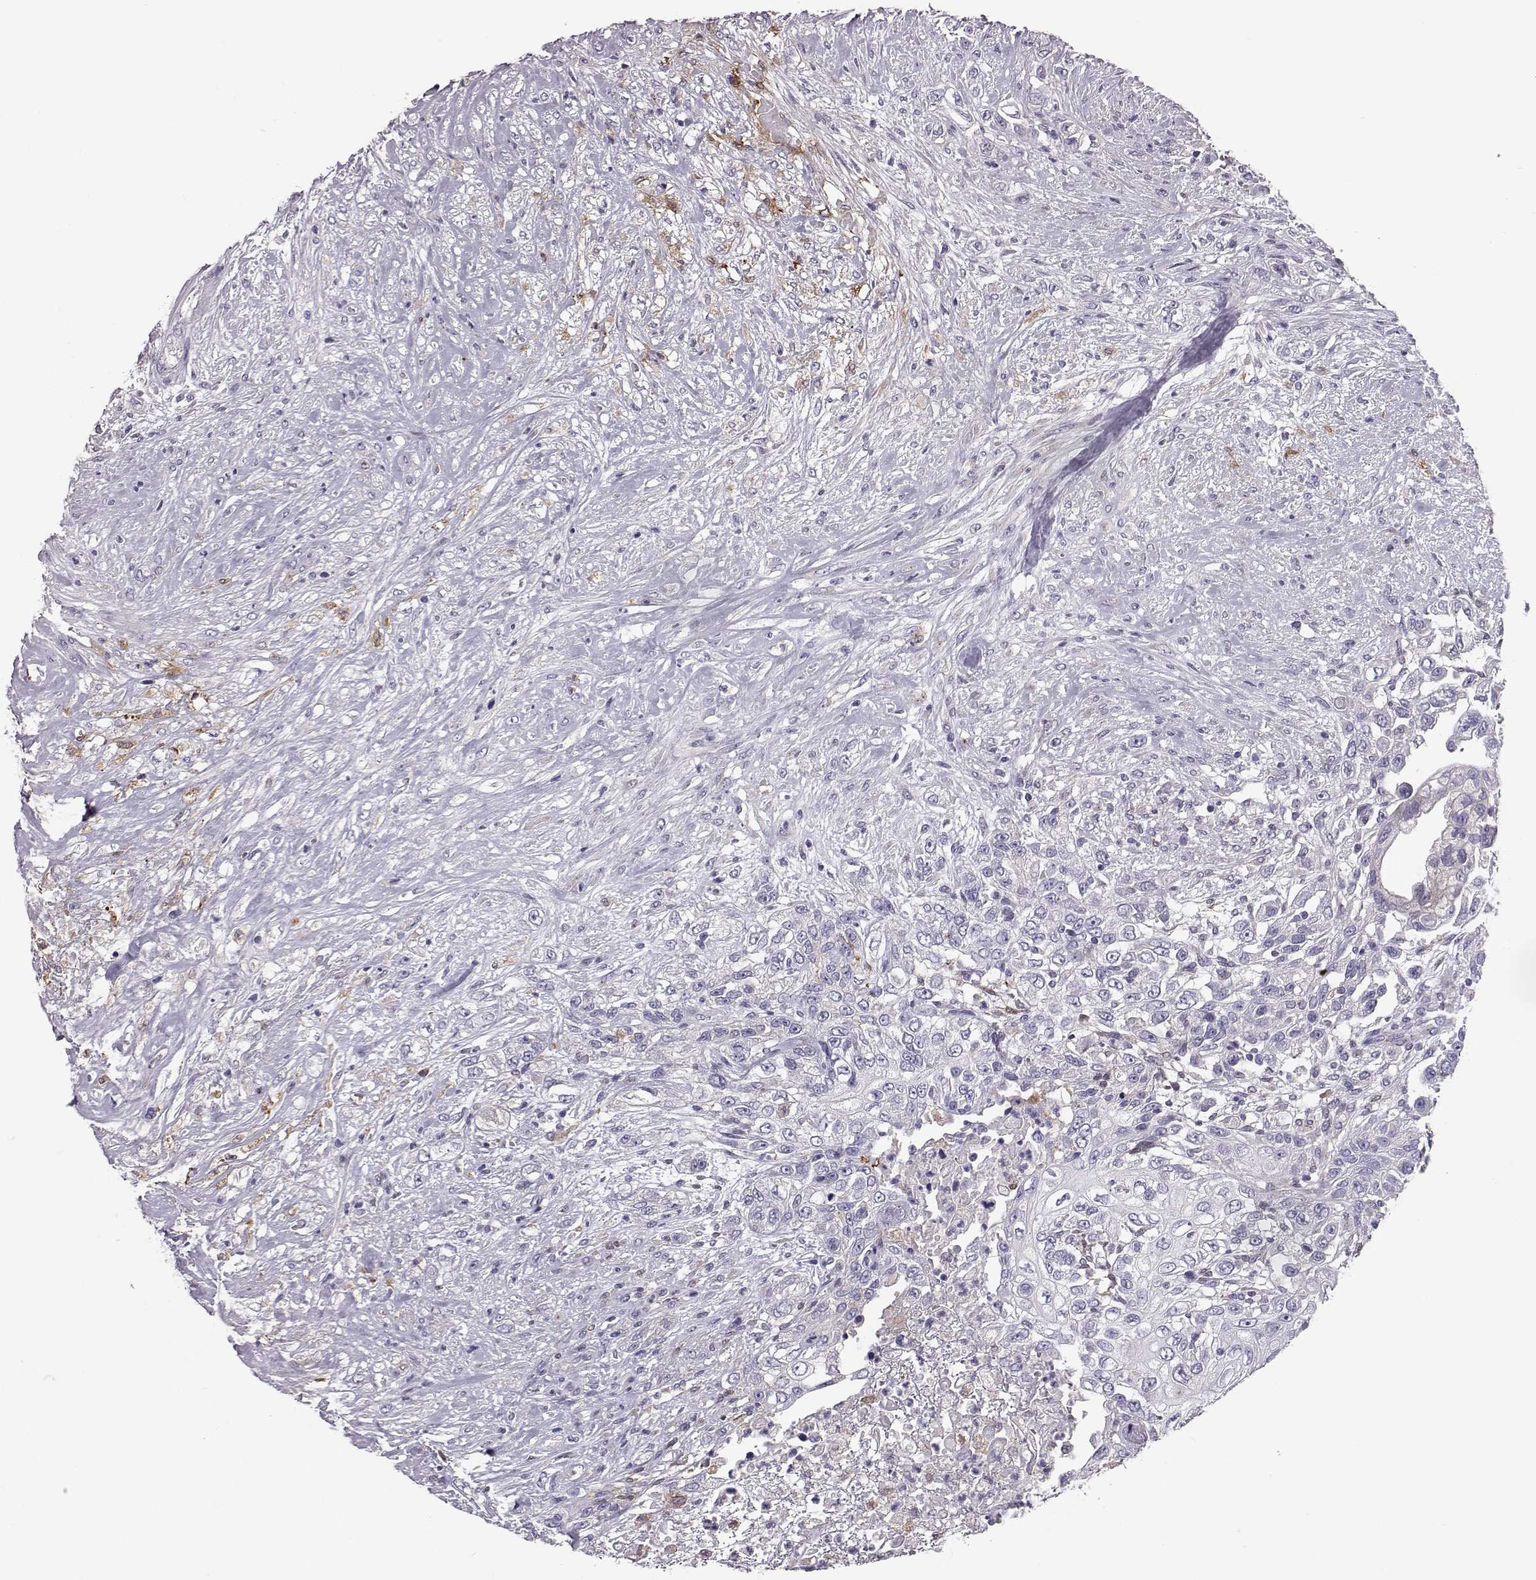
{"staining": {"intensity": "negative", "quantity": "none", "location": "none"}, "tissue": "urothelial cancer", "cell_type": "Tumor cells", "image_type": "cancer", "snomed": [{"axis": "morphology", "description": "Urothelial carcinoma, High grade"}, {"axis": "topography", "description": "Urinary bladder"}], "caption": "Immunohistochemistry (IHC) photomicrograph of human urothelial cancer stained for a protein (brown), which reveals no staining in tumor cells.", "gene": "ADGRG5", "patient": {"sex": "female", "age": 56}}